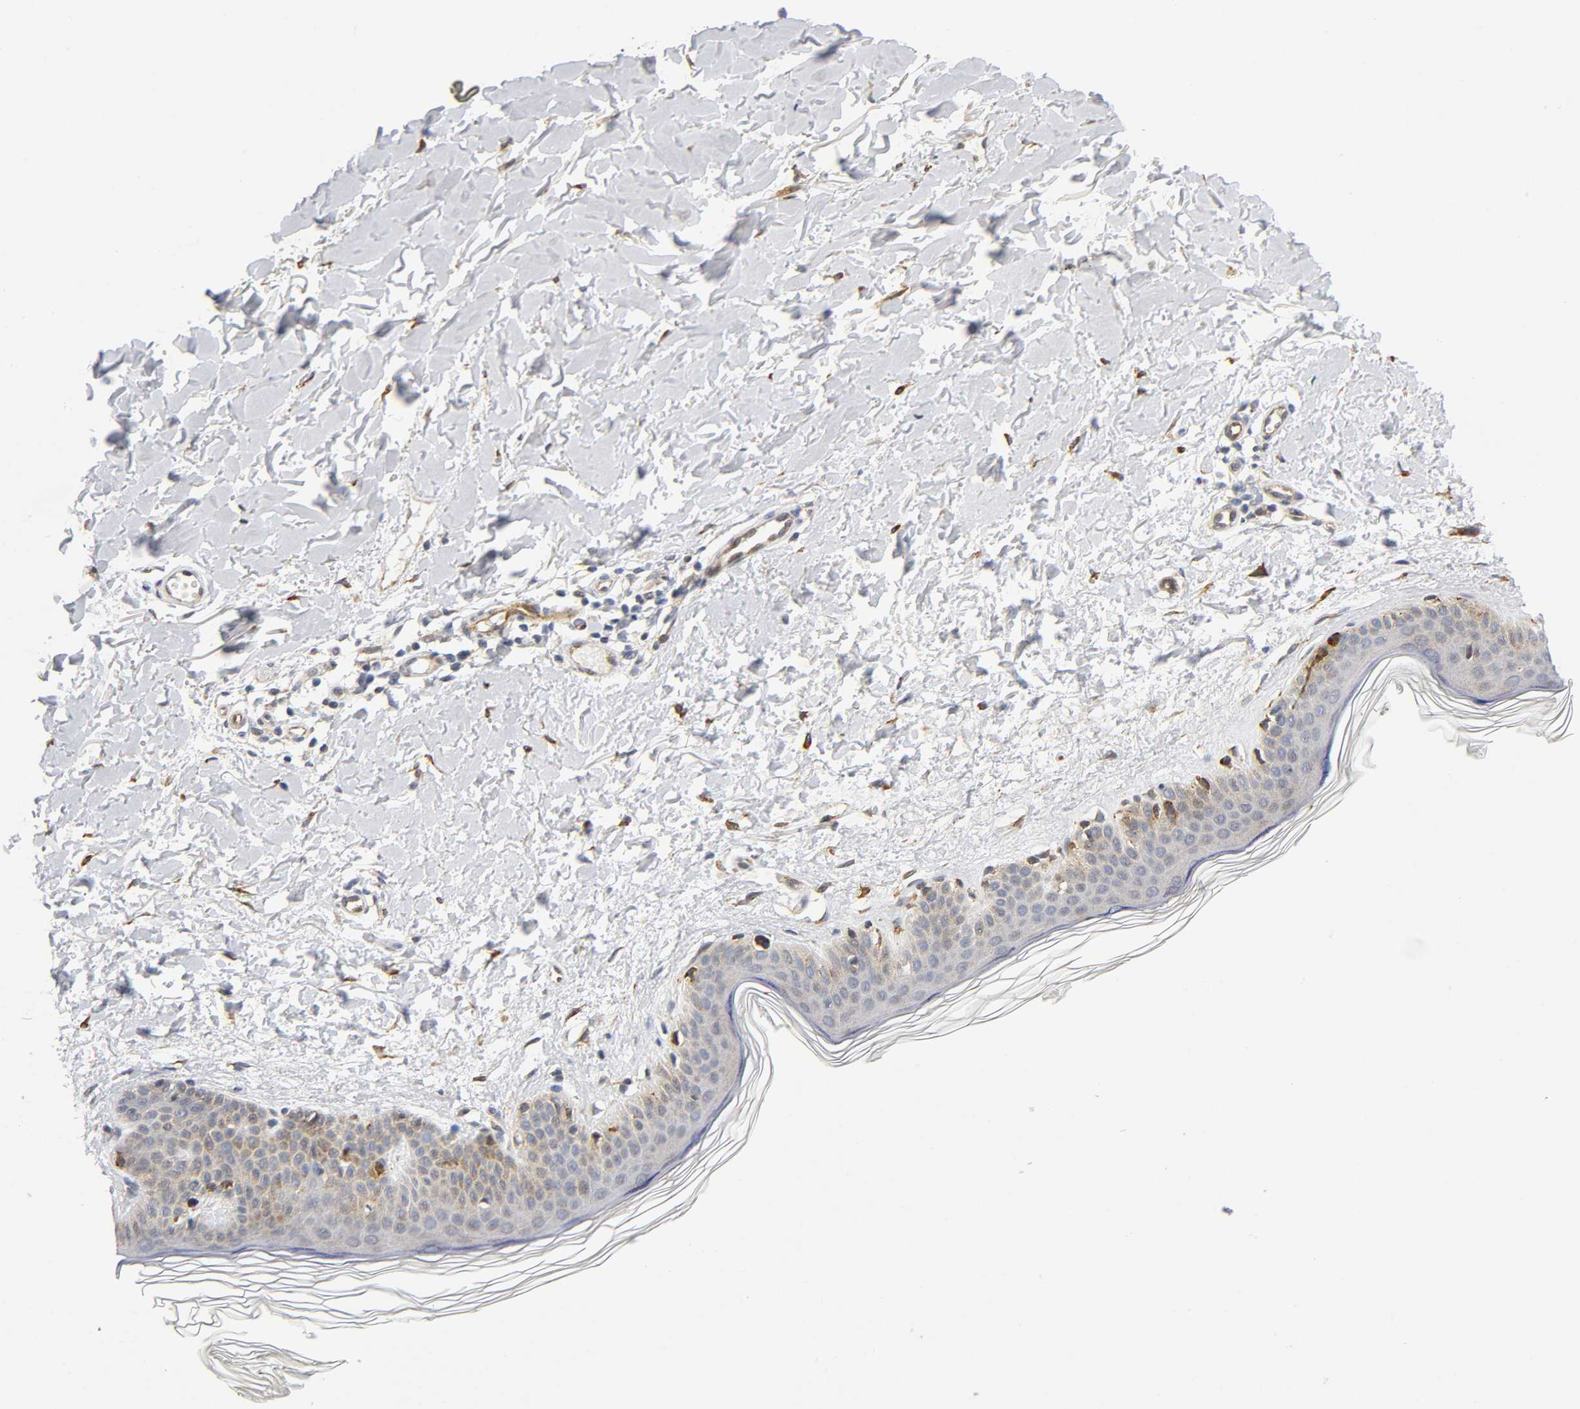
{"staining": {"intensity": "moderate", "quantity": "25%-75%", "location": "cytoplasmic/membranous"}, "tissue": "skin", "cell_type": "Fibroblasts", "image_type": "normal", "snomed": [{"axis": "morphology", "description": "Normal tissue, NOS"}, {"axis": "topography", "description": "Skin"}], "caption": "A micrograph of human skin stained for a protein exhibits moderate cytoplasmic/membranous brown staining in fibroblasts. The protein is stained brown, and the nuclei are stained in blue (DAB (3,3'-diaminobenzidine) IHC with brightfield microscopy, high magnification).", "gene": "SOS2", "patient": {"sex": "female", "age": 56}}